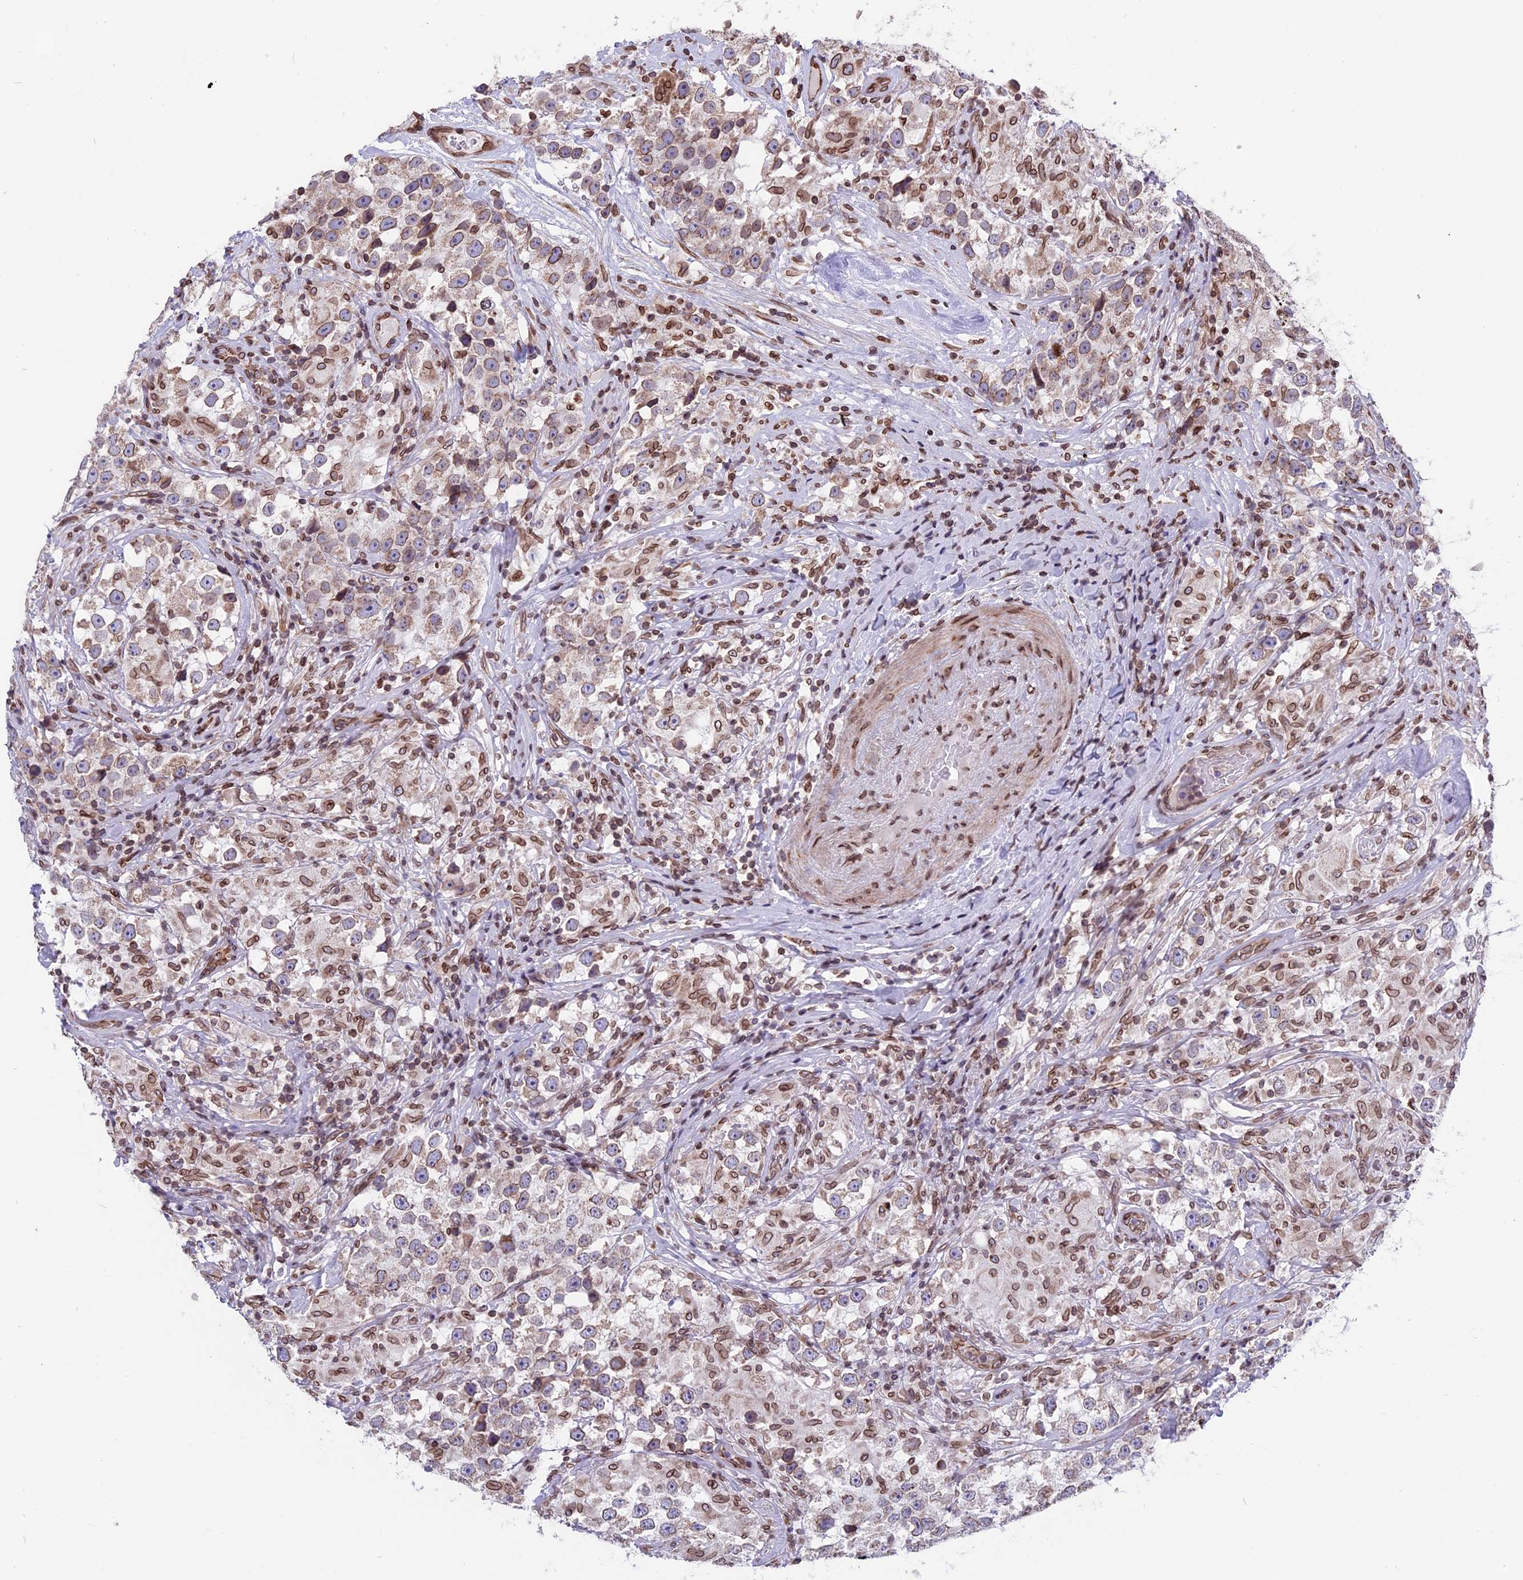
{"staining": {"intensity": "moderate", "quantity": ">75%", "location": "cytoplasmic/membranous,nuclear"}, "tissue": "testis cancer", "cell_type": "Tumor cells", "image_type": "cancer", "snomed": [{"axis": "morphology", "description": "Seminoma, NOS"}, {"axis": "topography", "description": "Testis"}], "caption": "The micrograph reveals staining of seminoma (testis), revealing moderate cytoplasmic/membranous and nuclear protein expression (brown color) within tumor cells.", "gene": "PTCHD4", "patient": {"sex": "male", "age": 46}}